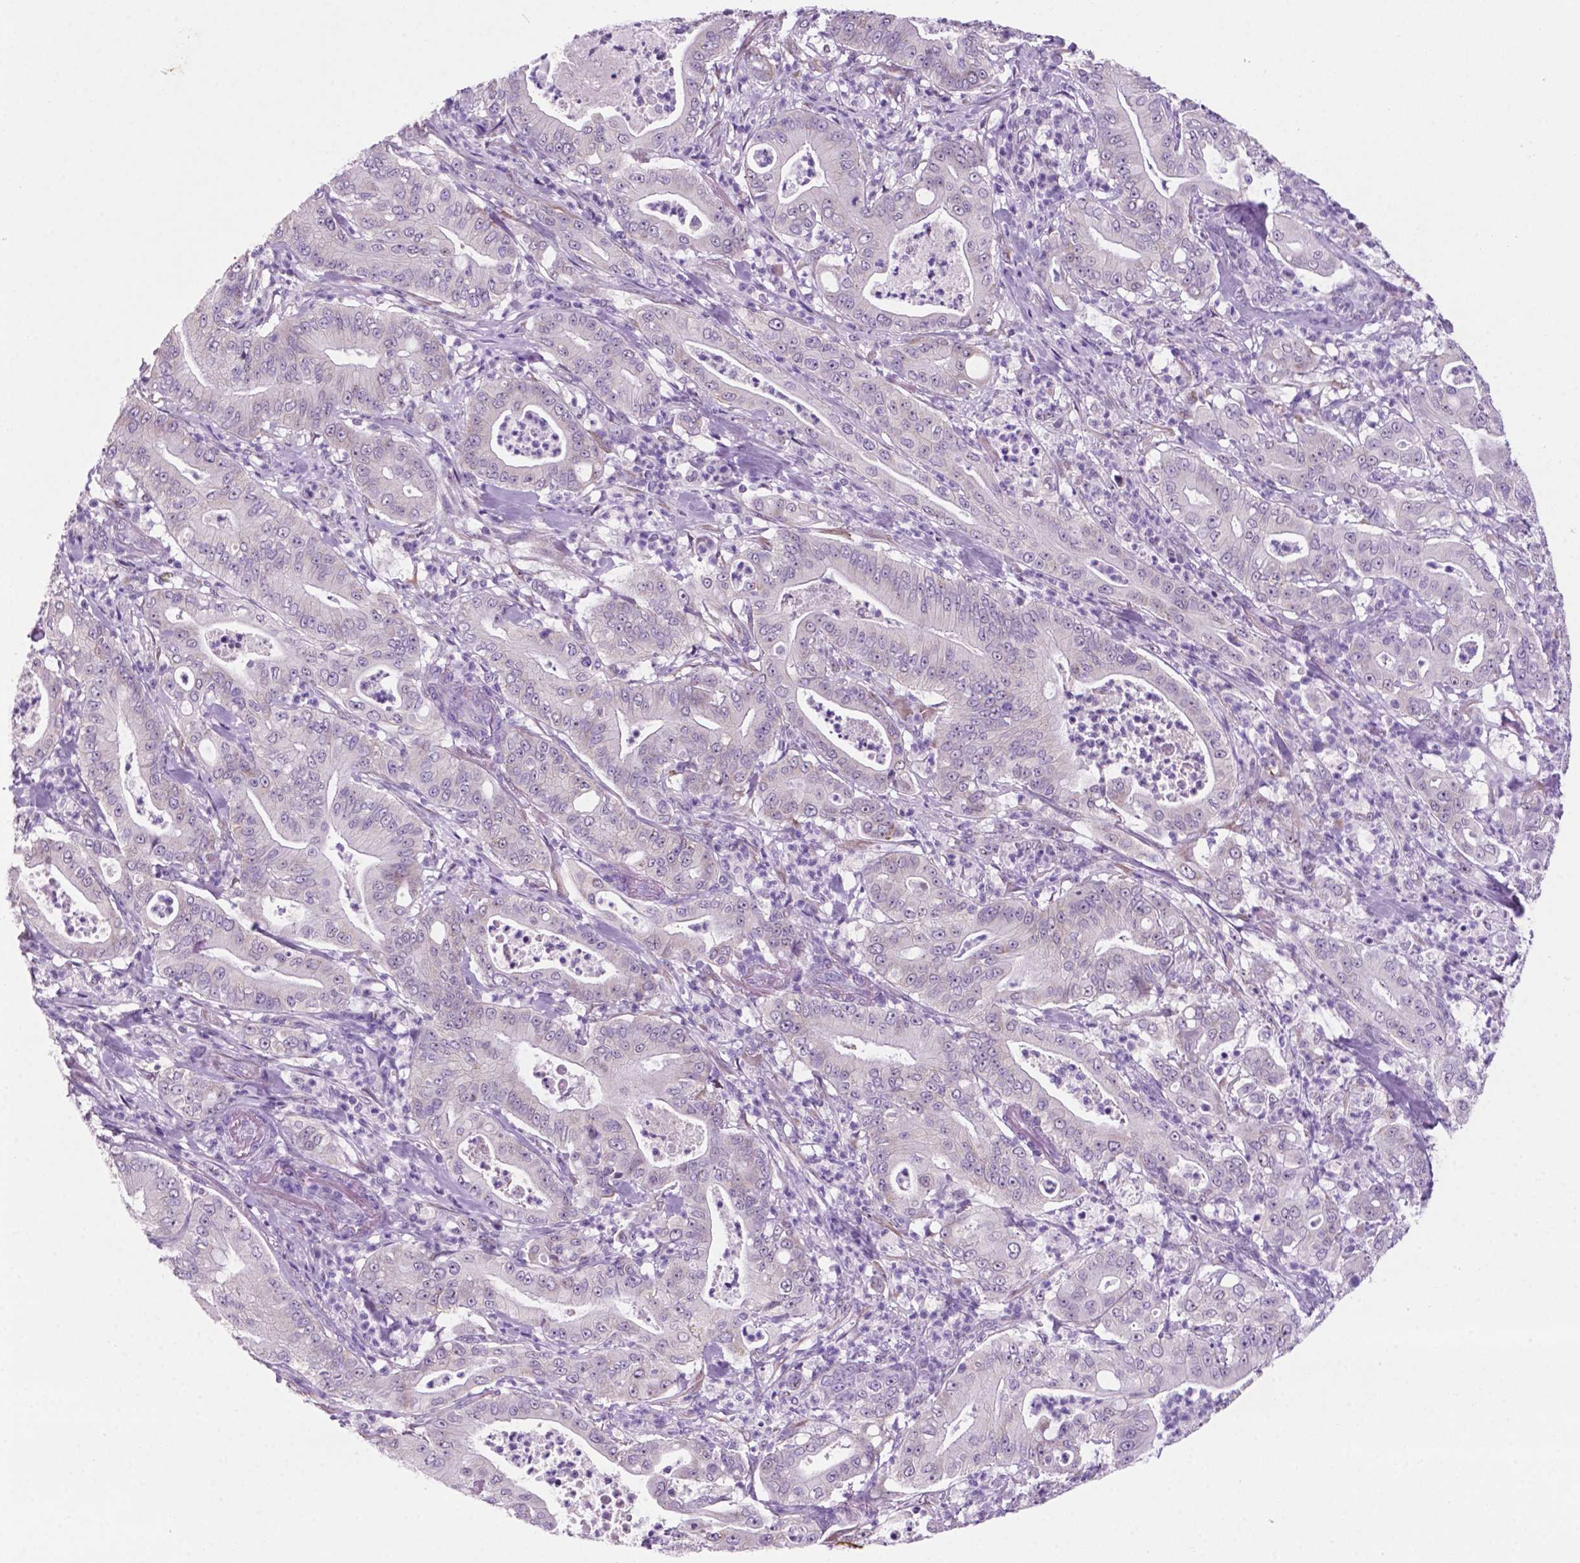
{"staining": {"intensity": "negative", "quantity": "none", "location": "none"}, "tissue": "pancreatic cancer", "cell_type": "Tumor cells", "image_type": "cancer", "snomed": [{"axis": "morphology", "description": "Adenocarcinoma, NOS"}, {"axis": "topography", "description": "Pancreas"}], "caption": "Pancreatic cancer was stained to show a protein in brown. There is no significant staining in tumor cells.", "gene": "C18orf21", "patient": {"sex": "male", "age": 71}}